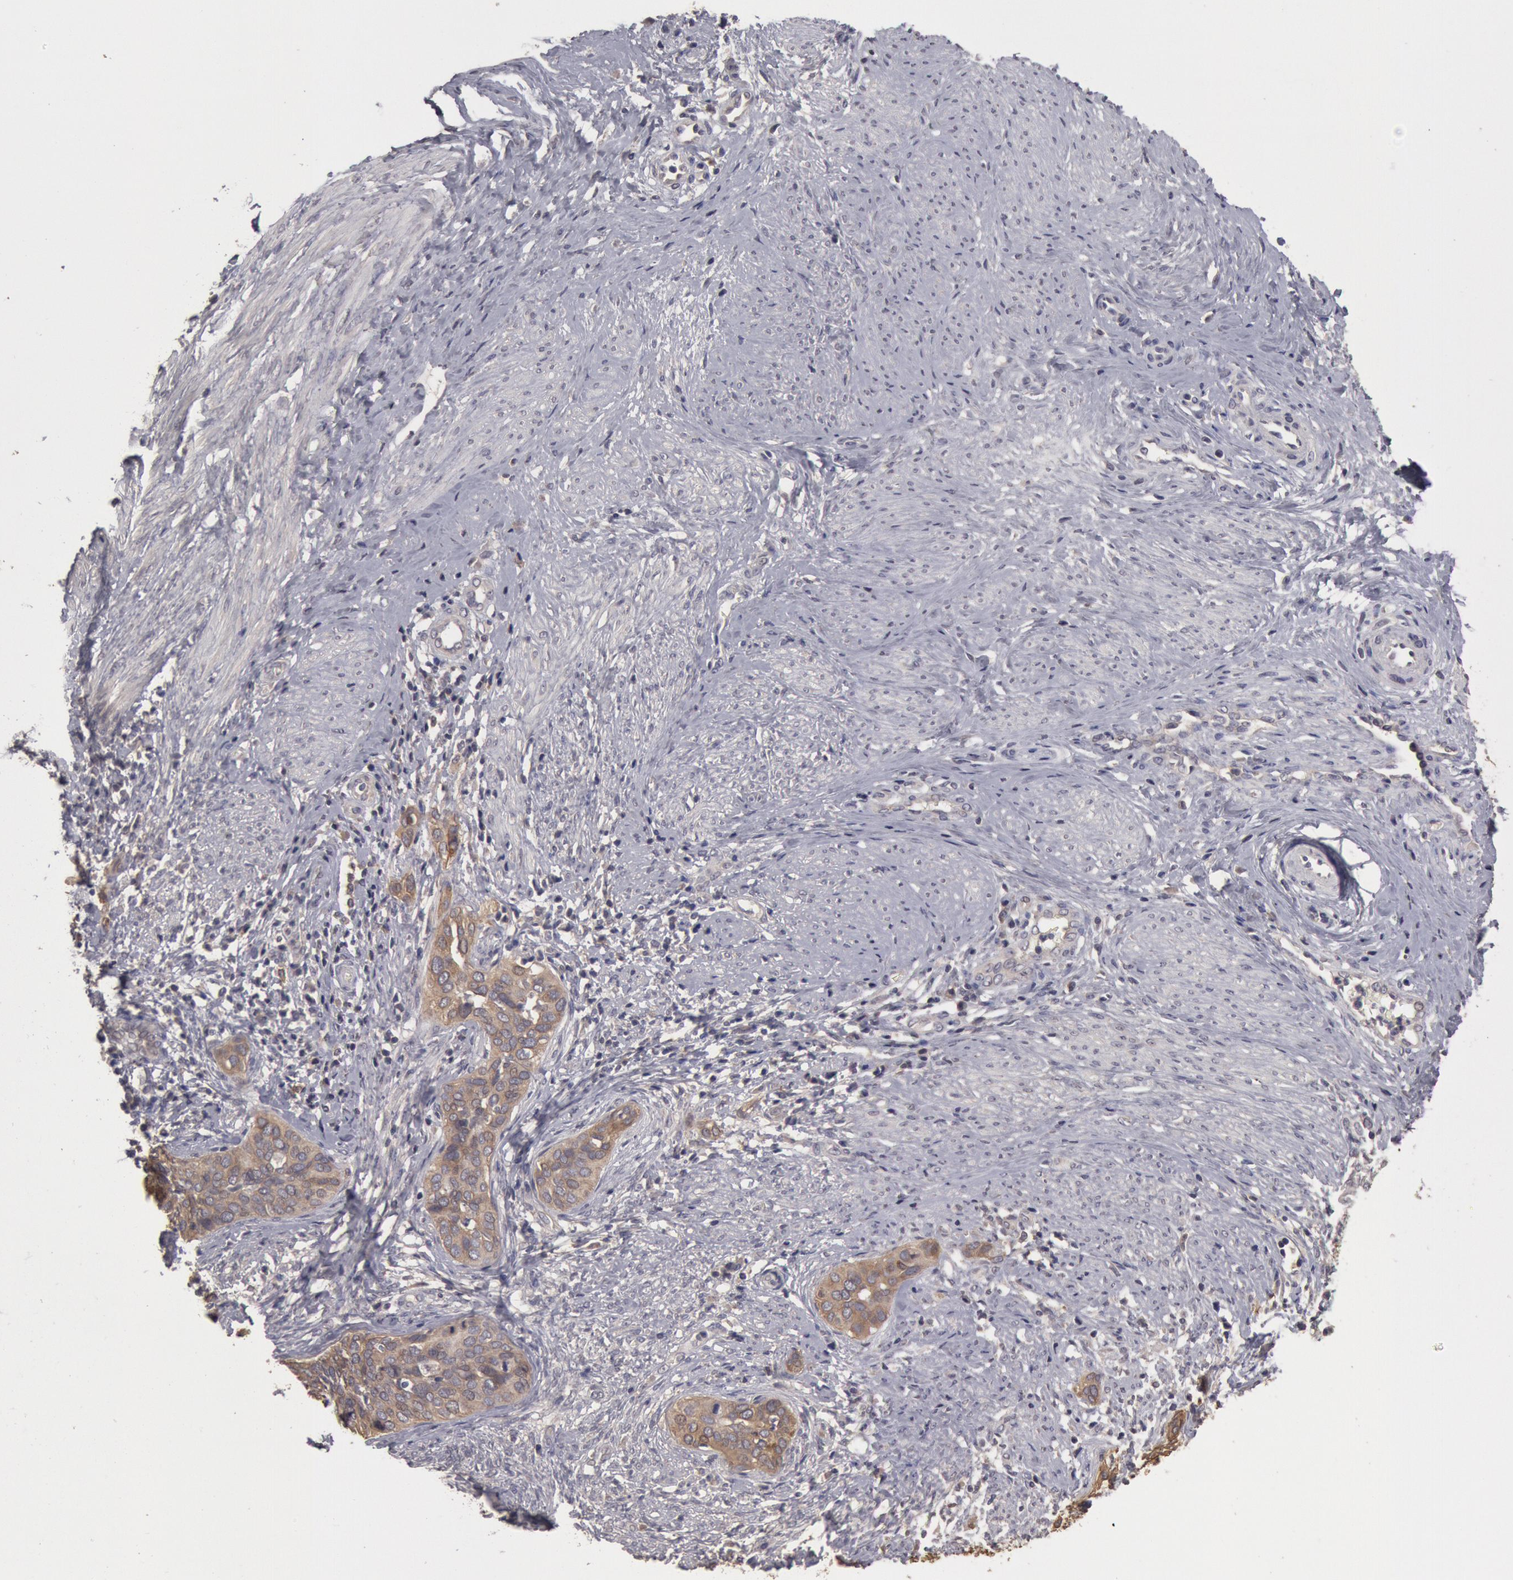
{"staining": {"intensity": "moderate", "quantity": ">75%", "location": "cytoplasmic/membranous"}, "tissue": "cervical cancer", "cell_type": "Tumor cells", "image_type": "cancer", "snomed": [{"axis": "morphology", "description": "Squamous cell carcinoma, NOS"}, {"axis": "topography", "description": "Cervix"}], "caption": "Cervical cancer stained with IHC reveals moderate cytoplasmic/membranous positivity in approximately >75% of tumor cells.", "gene": "ZFP36L1", "patient": {"sex": "female", "age": 31}}